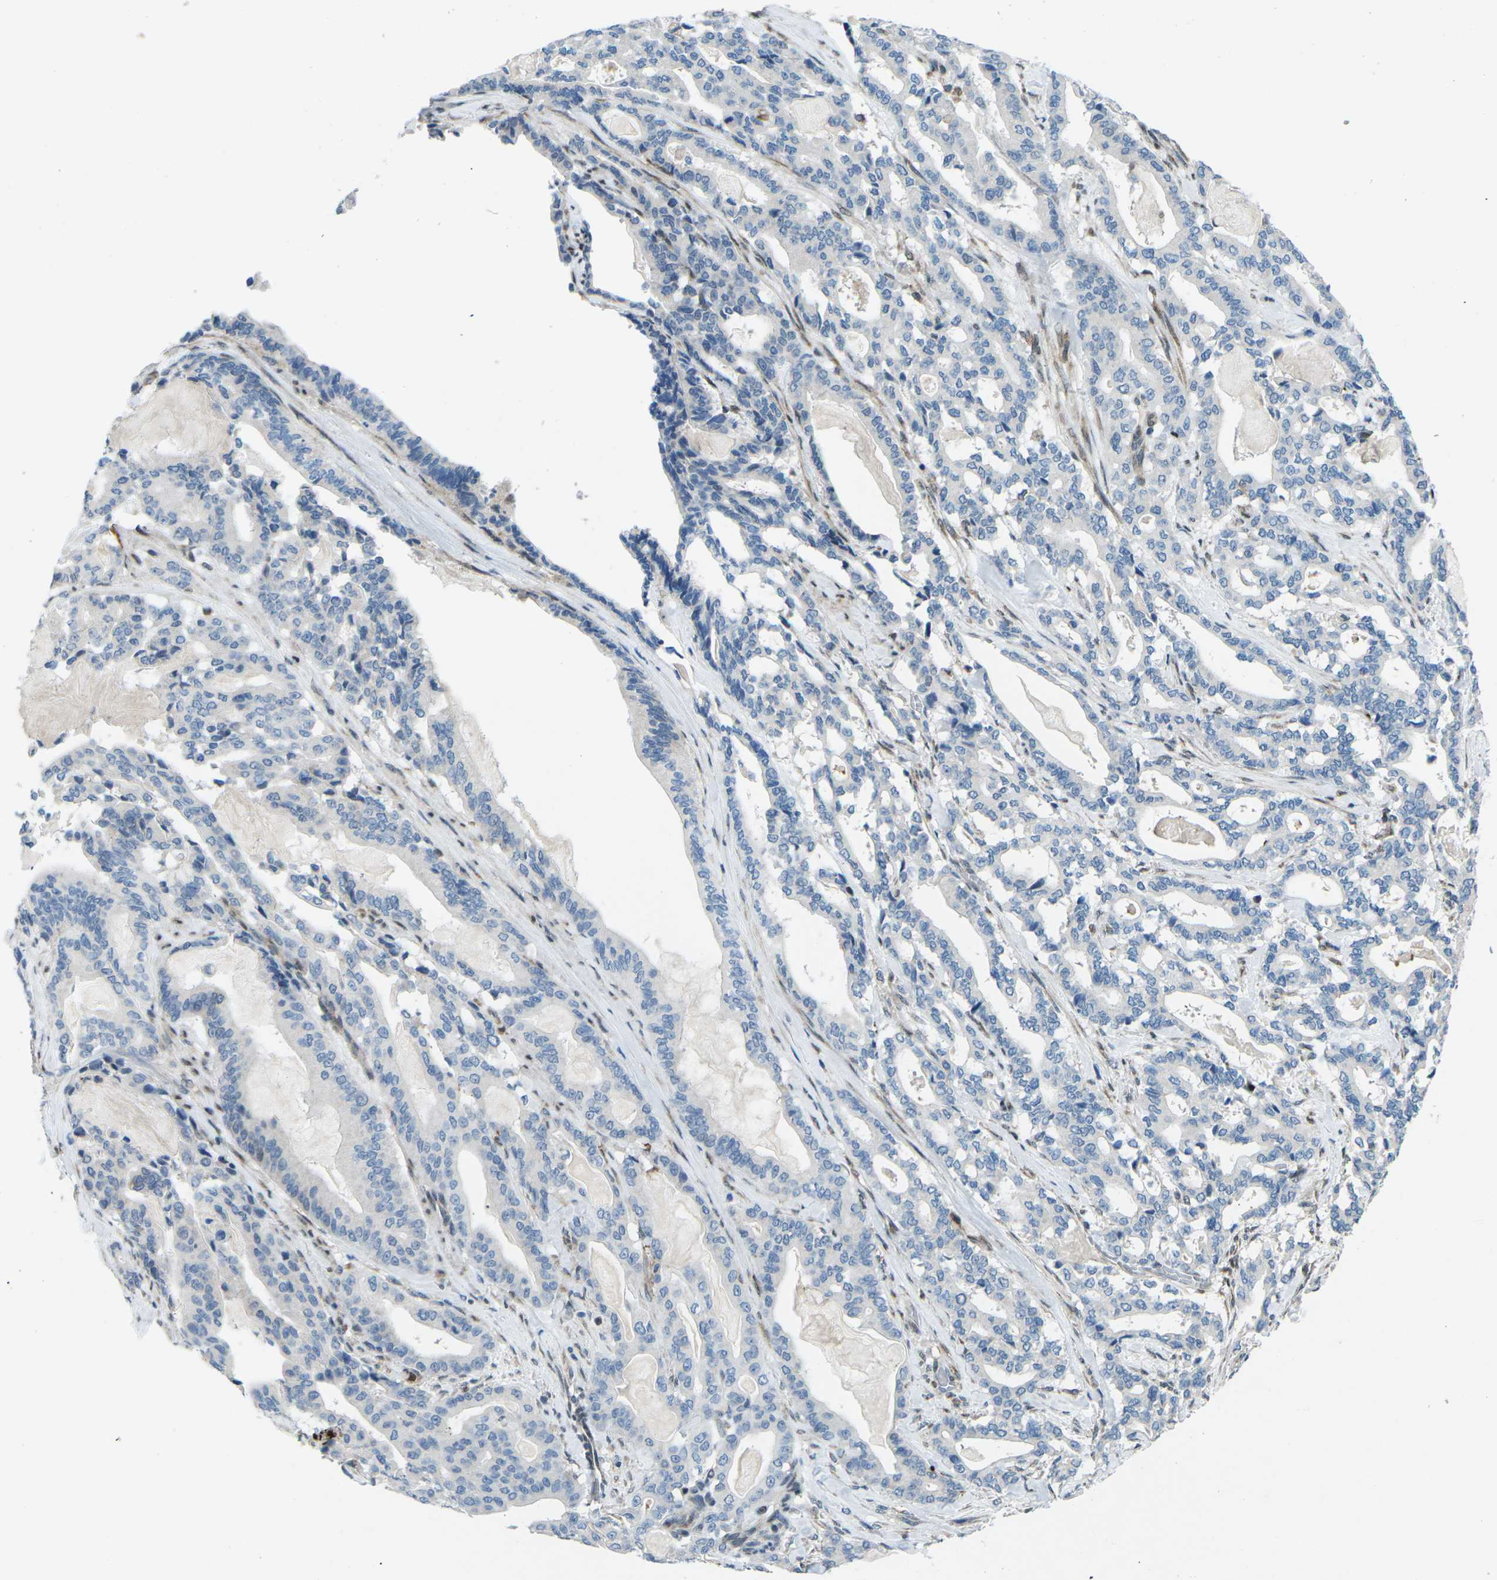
{"staining": {"intensity": "negative", "quantity": "none", "location": "none"}, "tissue": "pancreatic cancer", "cell_type": "Tumor cells", "image_type": "cancer", "snomed": [{"axis": "morphology", "description": "Adenocarcinoma, NOS"}, {"axis": "topography", "description": "Pancreas"}], "caption": "Pancreatic cancer was stained to show a protein in brown. There is no significant positivity in tumor cells. (Brightfield microscopy of DAB (3,3'-diaminobenzidine) immunohistochemistry at high magnification).", "gene": "MBNL1", "patient": {"sex": "male", "age": 63}}